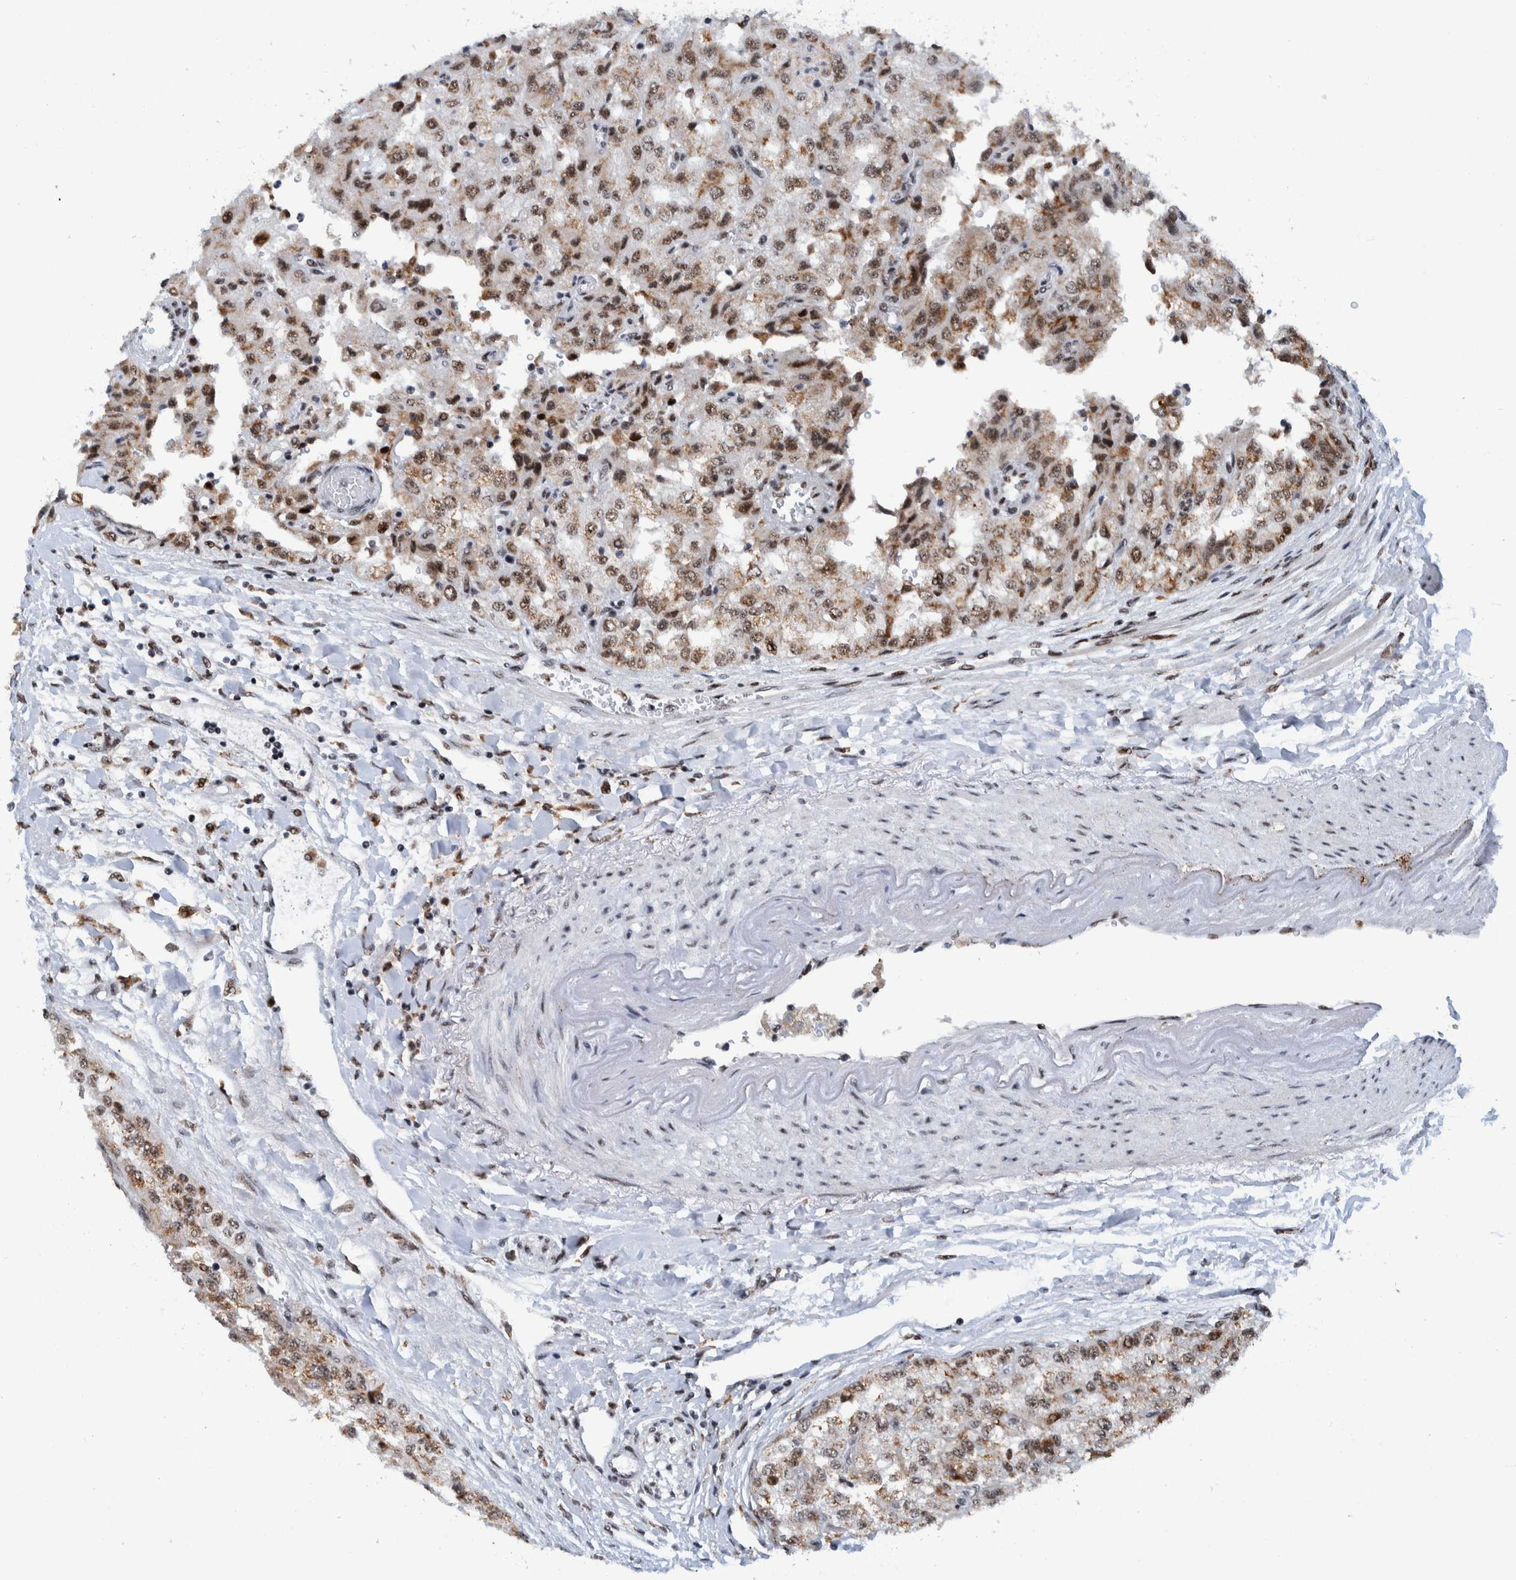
{"staining": {"intensity": "moderate", "quantity": ">75%", "location": "cytoplasmic/membranous,nuclear"}, "tissue": "renal cancer", "cell_type": "Tumor cells", "image_type": "cancer", "snomed": [{"axis": "morphology", "description": "Adenocarcinoma, NOS"}, {"axis": "topography", "description": "Kidney"}], "caption": "Protein staining displays moderate cytoplasmic/membranous and nuclear positivity in approximately >75% of tumor cells in renal cancer (adenocarcinoma).", "gene": "EFTUD2", "patient": {"sex": "female", "age": 54}}